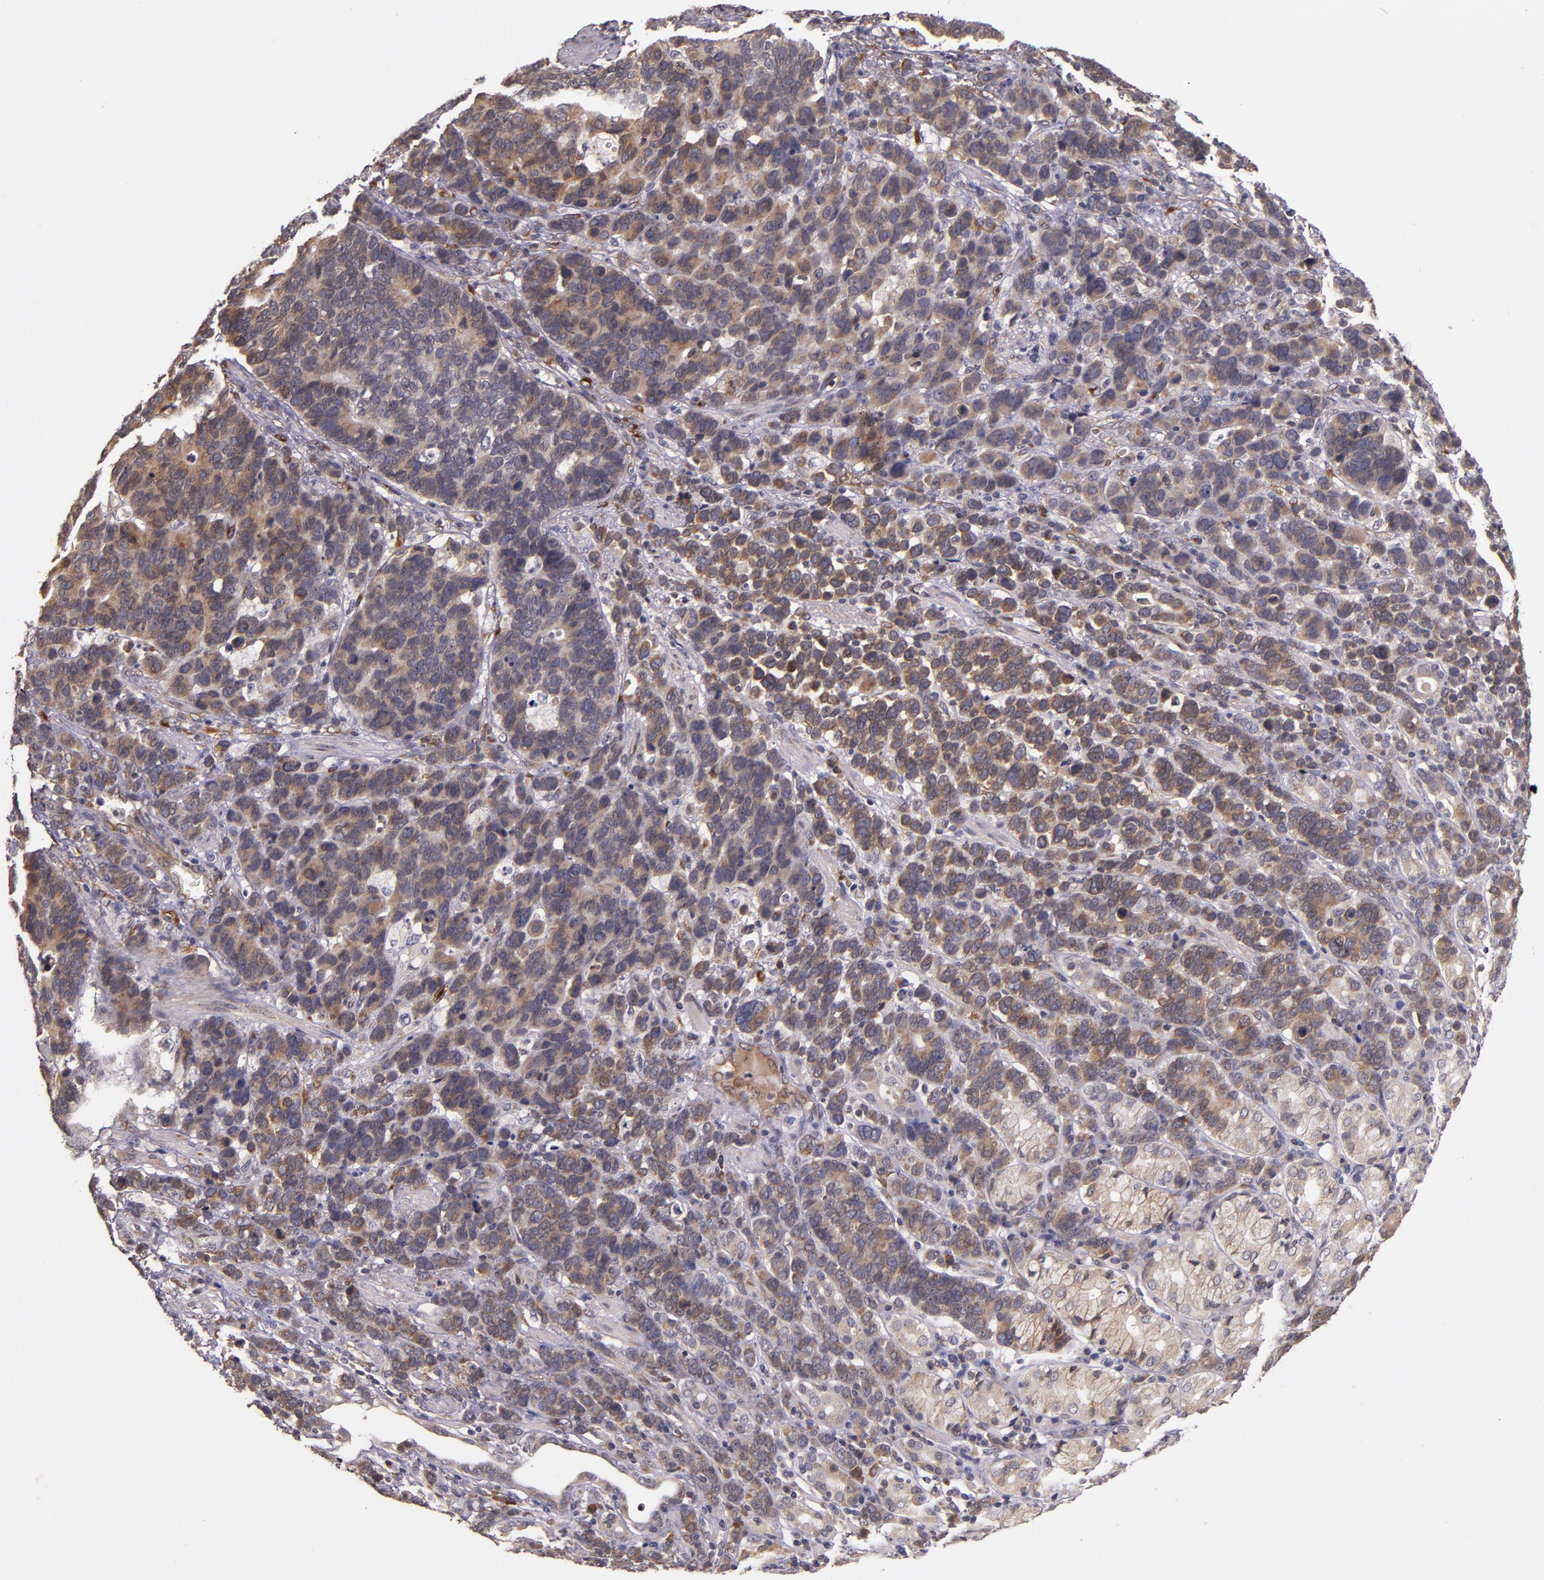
{"staining": {"intensity": "weak", "quantity": ">75%", "location": "cytoplasmic/membranous"}, "tissue": "stomach cancer", "cell_type": "Tumor cells", "image_type": "cancer", "snomed": [{"axis": "morphology", "description": "Adenocarcinoma, NOS"}, {"axis": "topography", "description": "Stomach, upper"}], "caption": "Weak cytoplasmic/membranous expression is appreciated in approximately >75% of tumor cells in stomach cancer (adenocarcinoma). (Brightfield microscopy of DAB IHC at high magnification).", "gene": "PRAF2", "patient": {"sex": "male", "age": 71}}